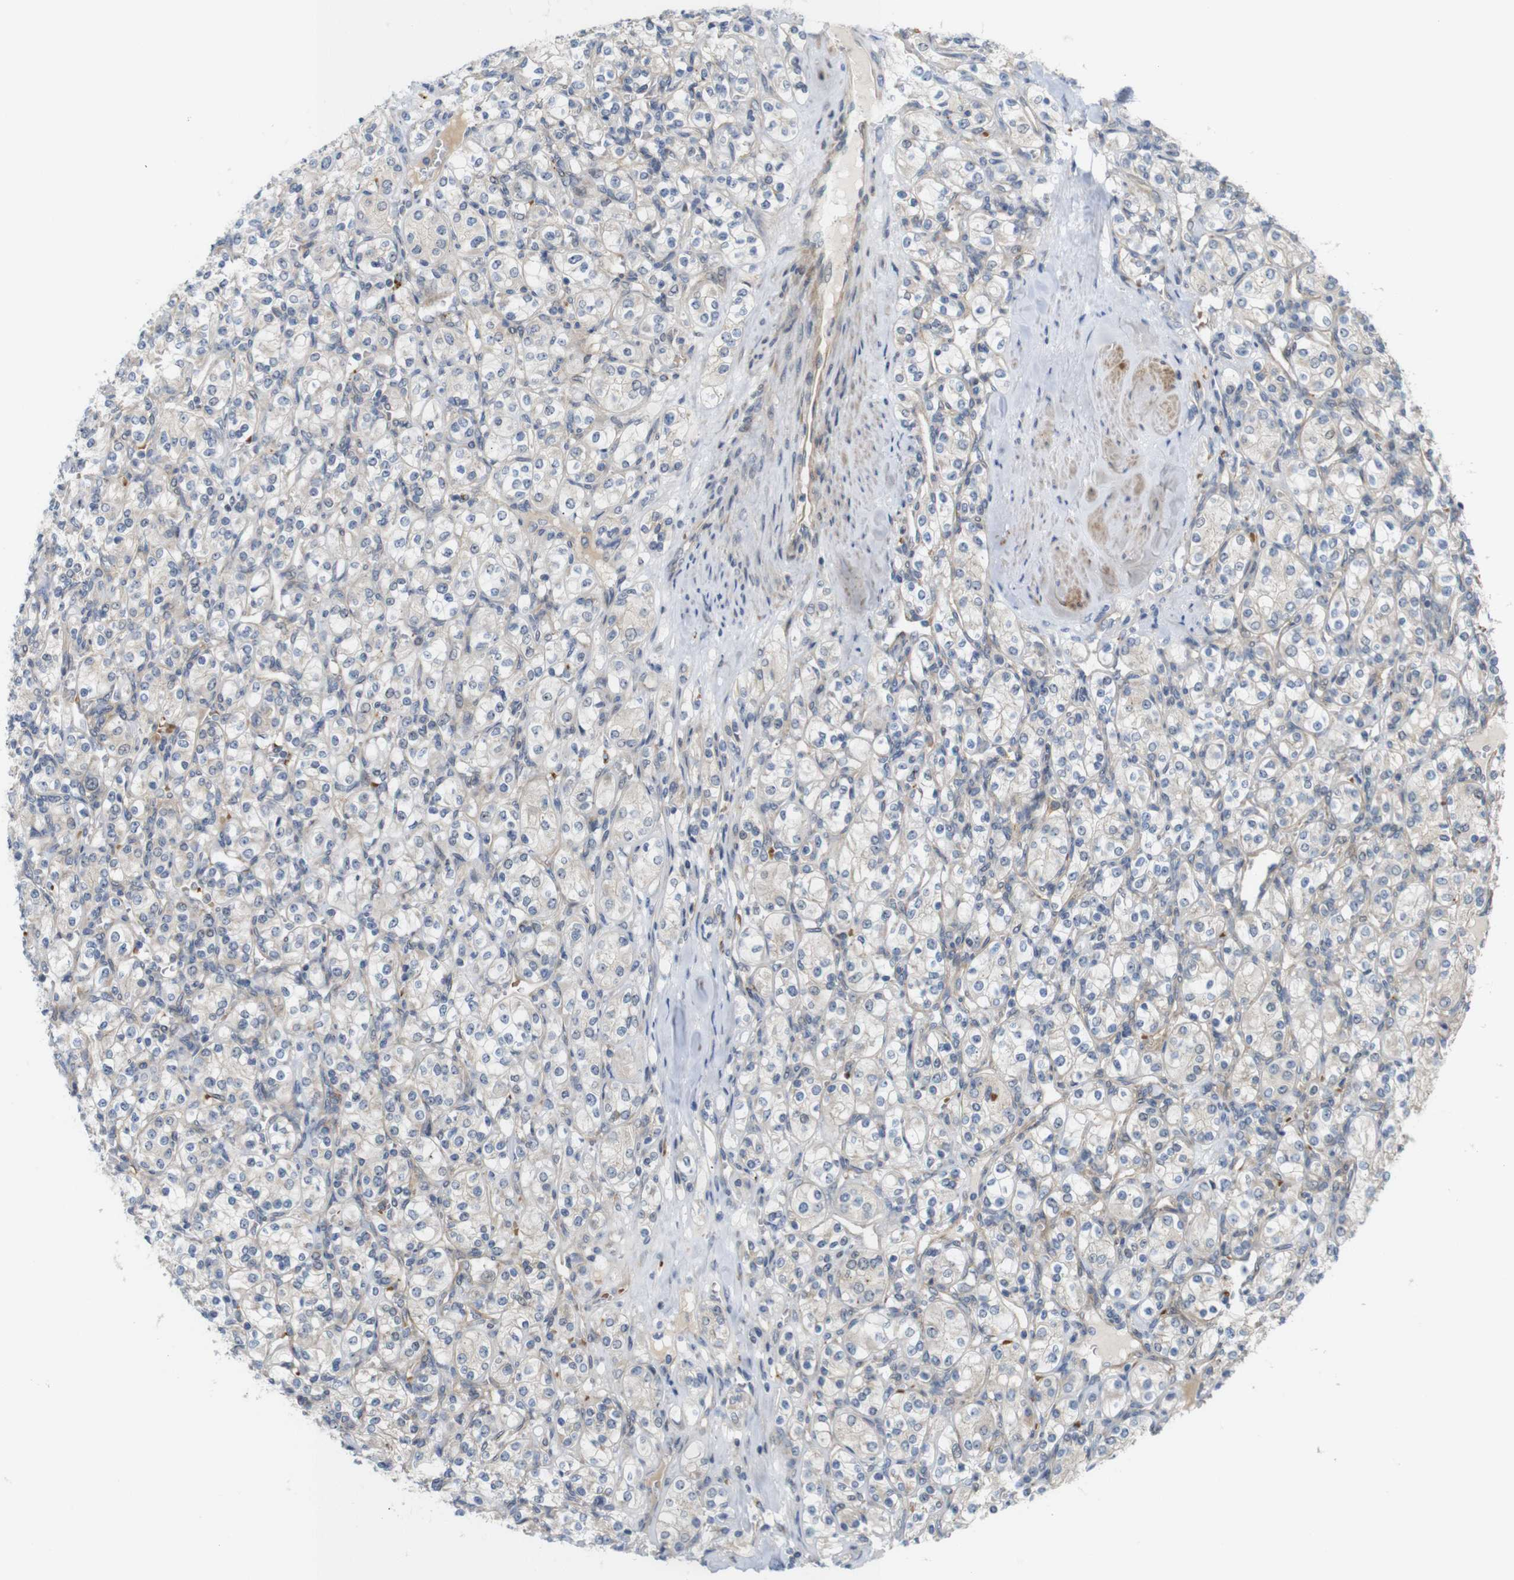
{"staining": {"intensity": "negative", "quantity": "none", "location": "none"}, "tissue": "renal cancer", "cell_type": "Tumor cells", "image_type": "cancer", "snomed": [{"axis": "morphology", "description": "Adenocarcinoma, NOS"}, {"axis": "topography", "description": "Kidney"}], "caption": "The photomicrograph exhibits no significant positivity in tumor cells of adenocarcinoma (renal).", "gene": "RPTOR", "patient": {"sex": "male", "age": 77}}